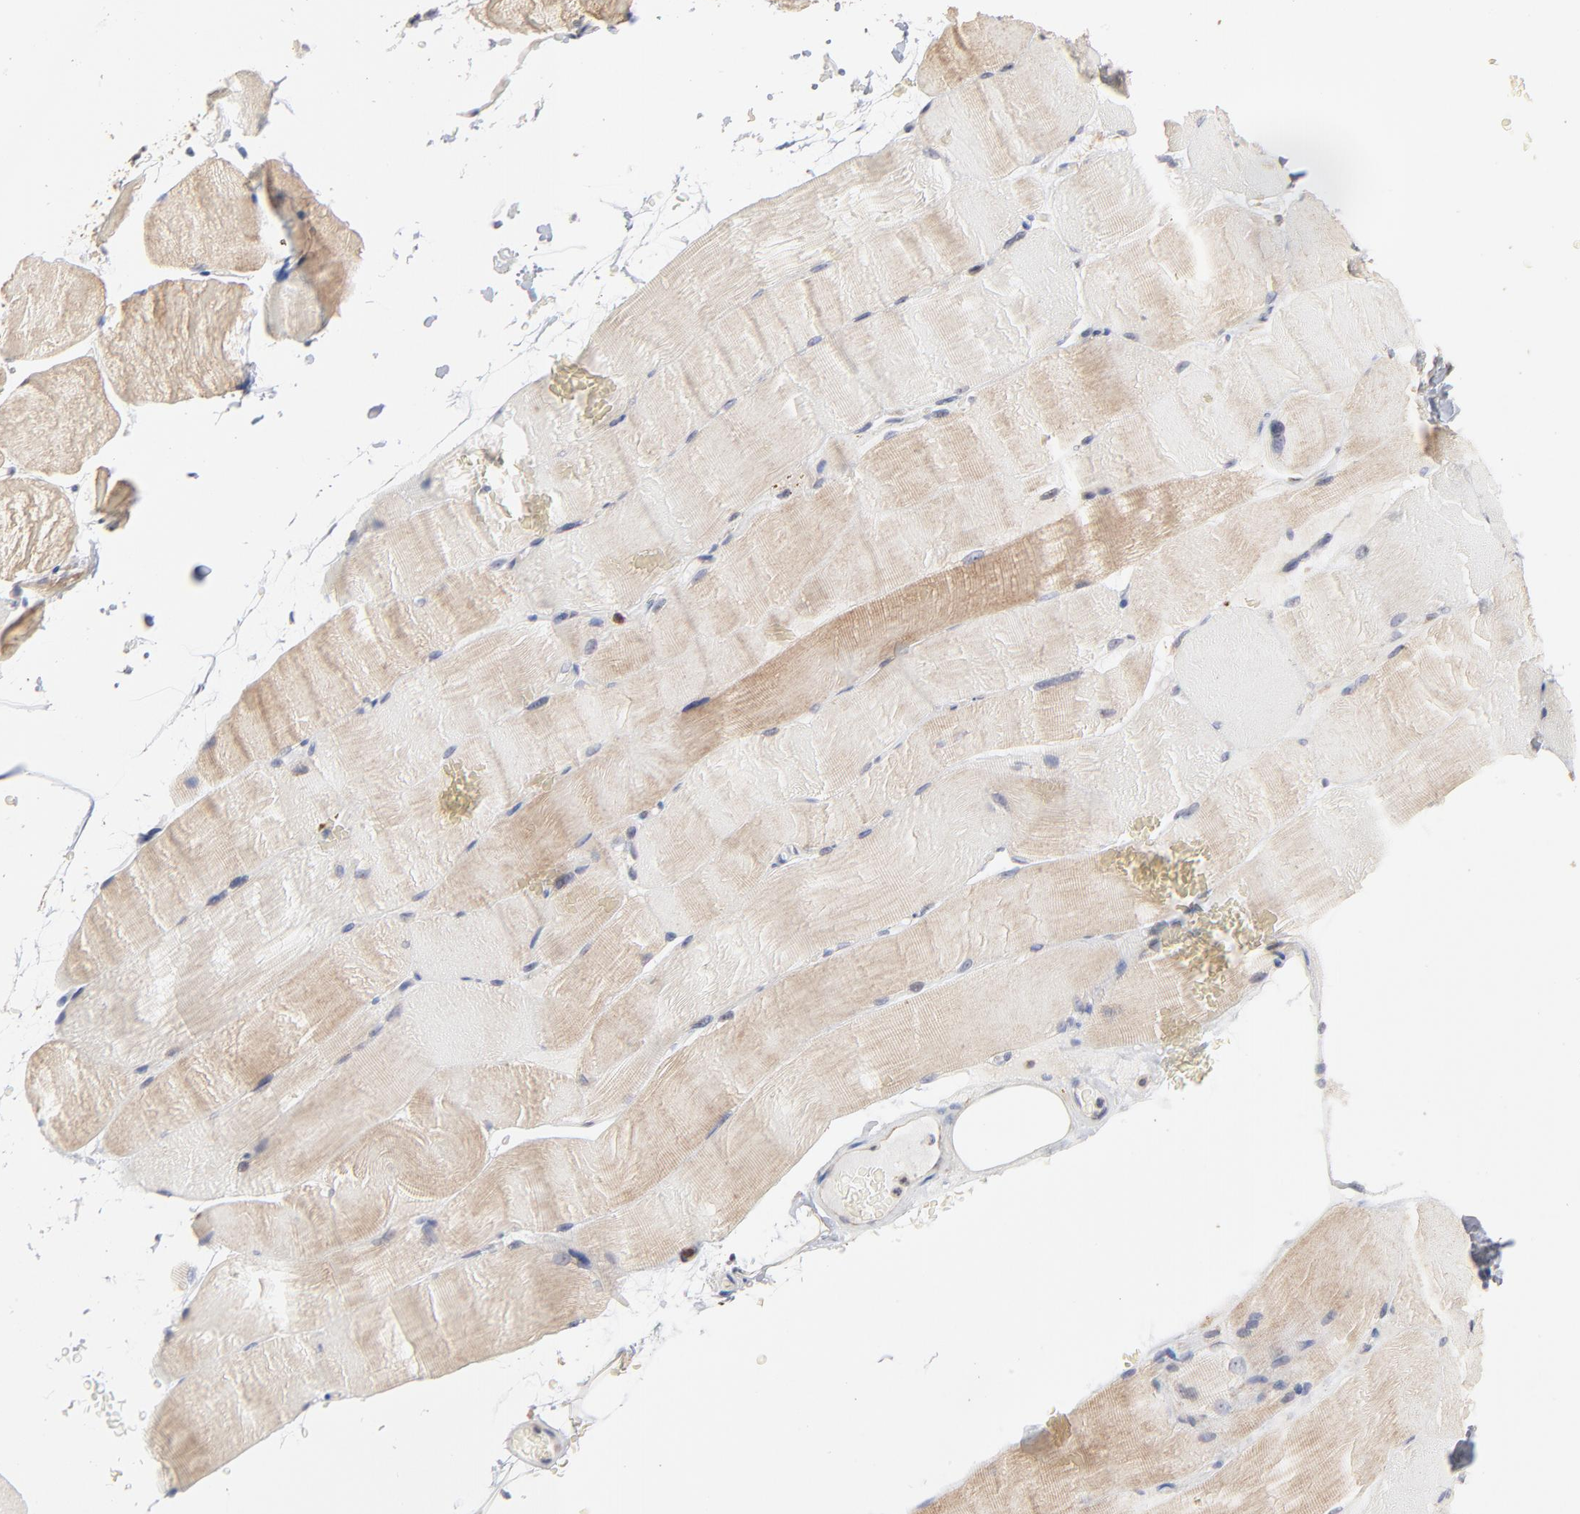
{"staining": {"intensity": "weak", "quantity": "25%-75%", "location": "cytoplasmic/membranous"}, "tissue": "skeletal muscle", "cell_type": "Myocytes", "image_type": "normal", "snomed": [{"axis": "morphology", "description": "Normal tissue, NOS"}, {"axis": "topography", "description": "Skeletal muscle"}], "caption": "Protein staining of normal skeletal muscle reveals weak cytoplasmic/membranous expression in approximately 25%-75% of myocytes.", "gene": "RNF213", "patient": {"sex": "female", "age": 37}}